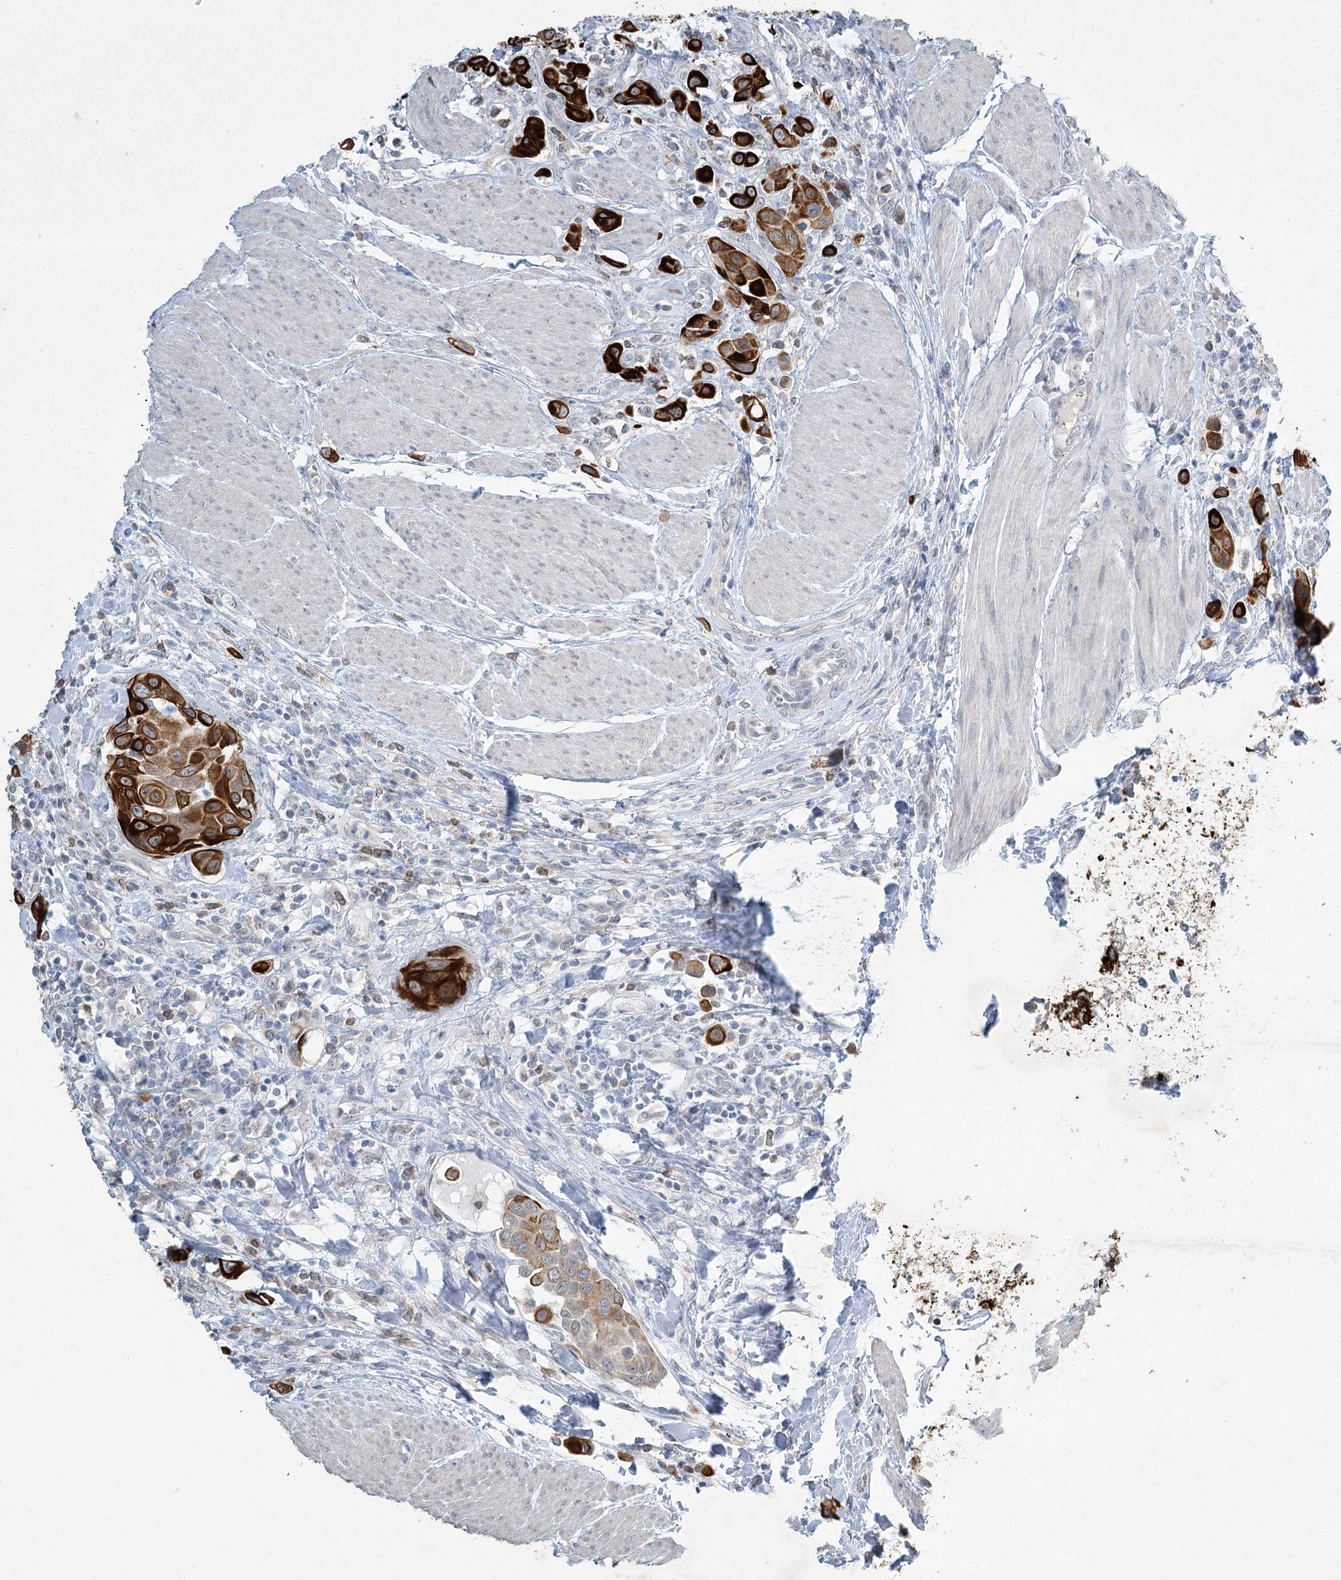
{"staining": {"intensity": "strong", "quantity": ">75%", "location": "cytoplasmic/membranous"}, "tissue": "urothelial cancer", "cell_type": "Tumor cells", "image_type": "cancer", "snomed": [{"axis": "morphology", "description": "Urothelial carcinoma, High grade"}, {"axis": "topography", "description": "Urinary bladder"}], "caption": "The image demonstrates a brown stain indicating the presence of a protein in the cytoplasmic/membranous of tumor cells in urothelial carcinoma (high-grade). (DAB IHC with brightfield microscopy, high magnification).", "gene": "ABITRAM", "patient": {"sex": "male", "age": 50}}